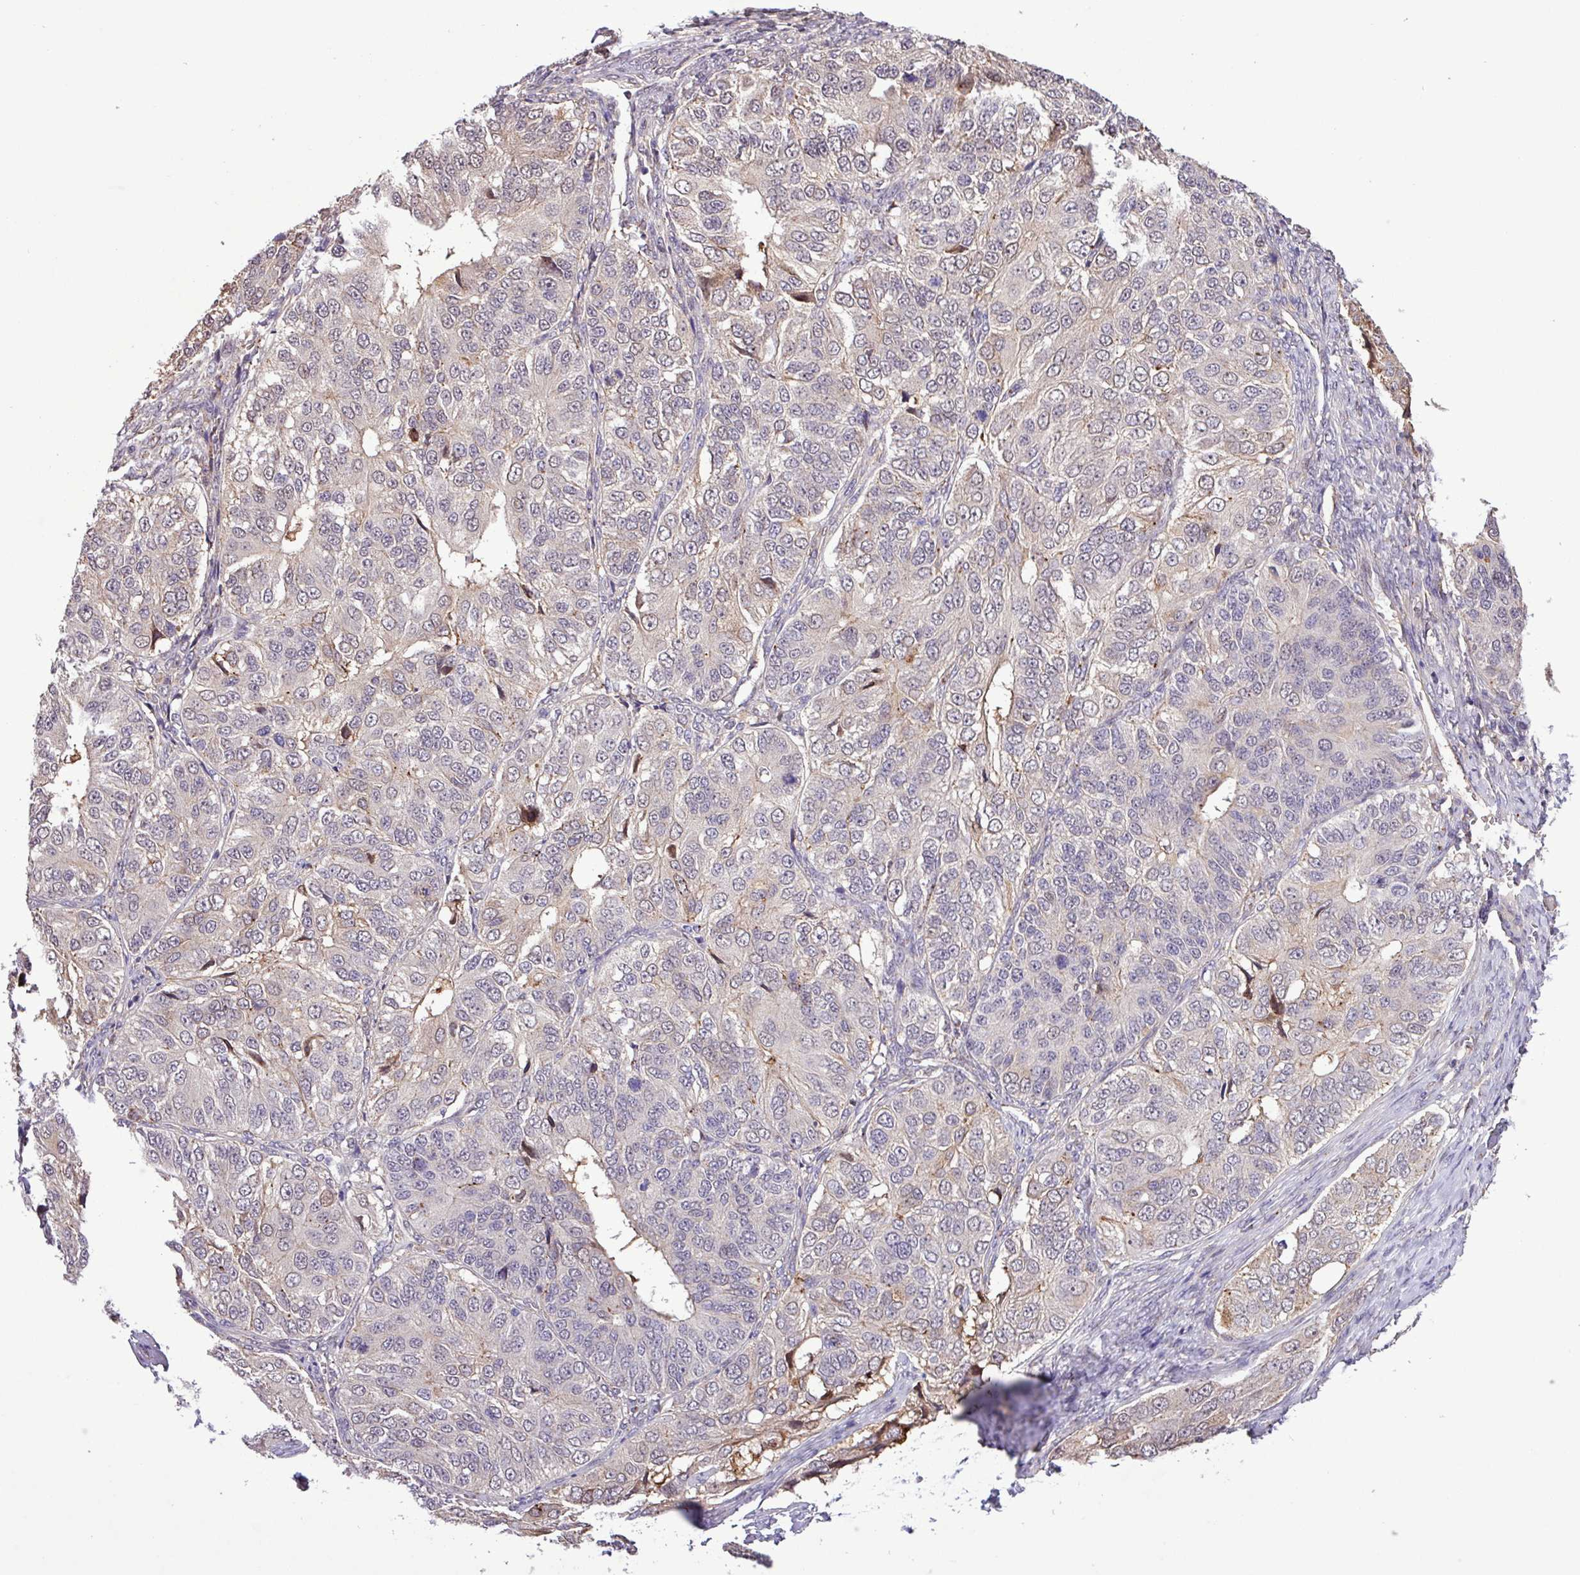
{"staining": {"intensity": "weak", "quantity": "<25%", "location": "cytoplasmic/membranous"}, "tissue": "ovarian cancer", "cell_type": "Tumor cells", "image_type": "cancer", "snomed": [{"axis": "morphology", "description": "Carcinoma, endometroid"}, {"axis": "topography", "description": "Ovary"}], "caption": "IHC photomicrograph of neoplastic tissue: endometroid carcinoma (ovarian) stained with DAB demonstrates no significant protein staining in tumor cells.", "gene": "RPP25L", "patient": {"sex": "female", "age": 51}}